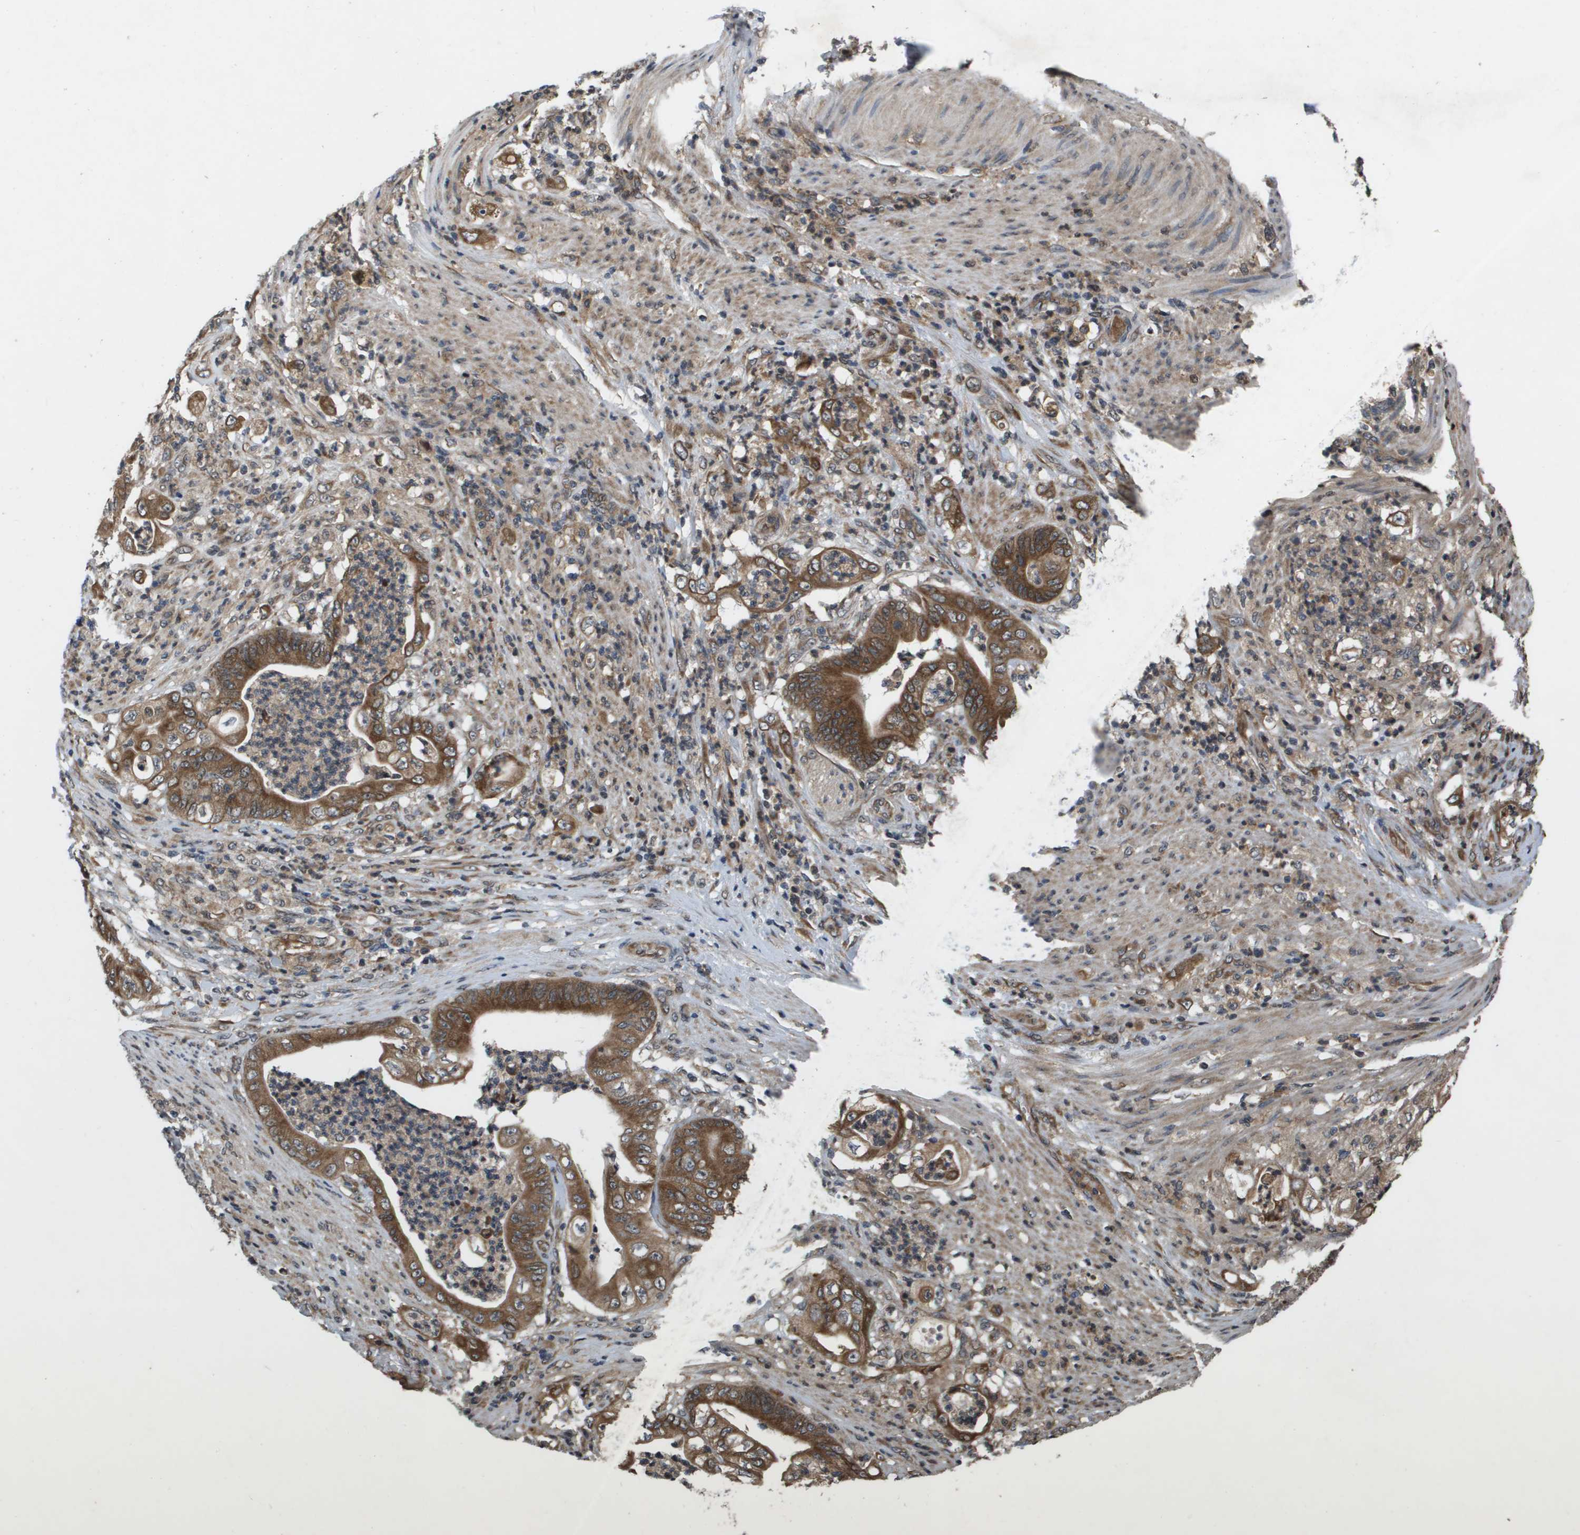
{"staining": {"intensity": "moderate", "quantity": ">75%", "location": "cytoplasmic/membranous"}, "tissue": "stomach cancer", "cell_type": "Tumor cells", "image_type": "cancer", "snomed": [{"axis": "morphology", "description": "Adenocarcinoma, NOS"}, {"axis": "topography", "description": "Stomach"}], "caption": "A high-resolution photomicrograph shows immunohistochemistry staining of stomach cancer, which shows moderate cytoplasmic/membranous expression in about >75% of tumor cells.", "gene": "SPTLC1", "patient": {"sex": "female", "age": 73}}